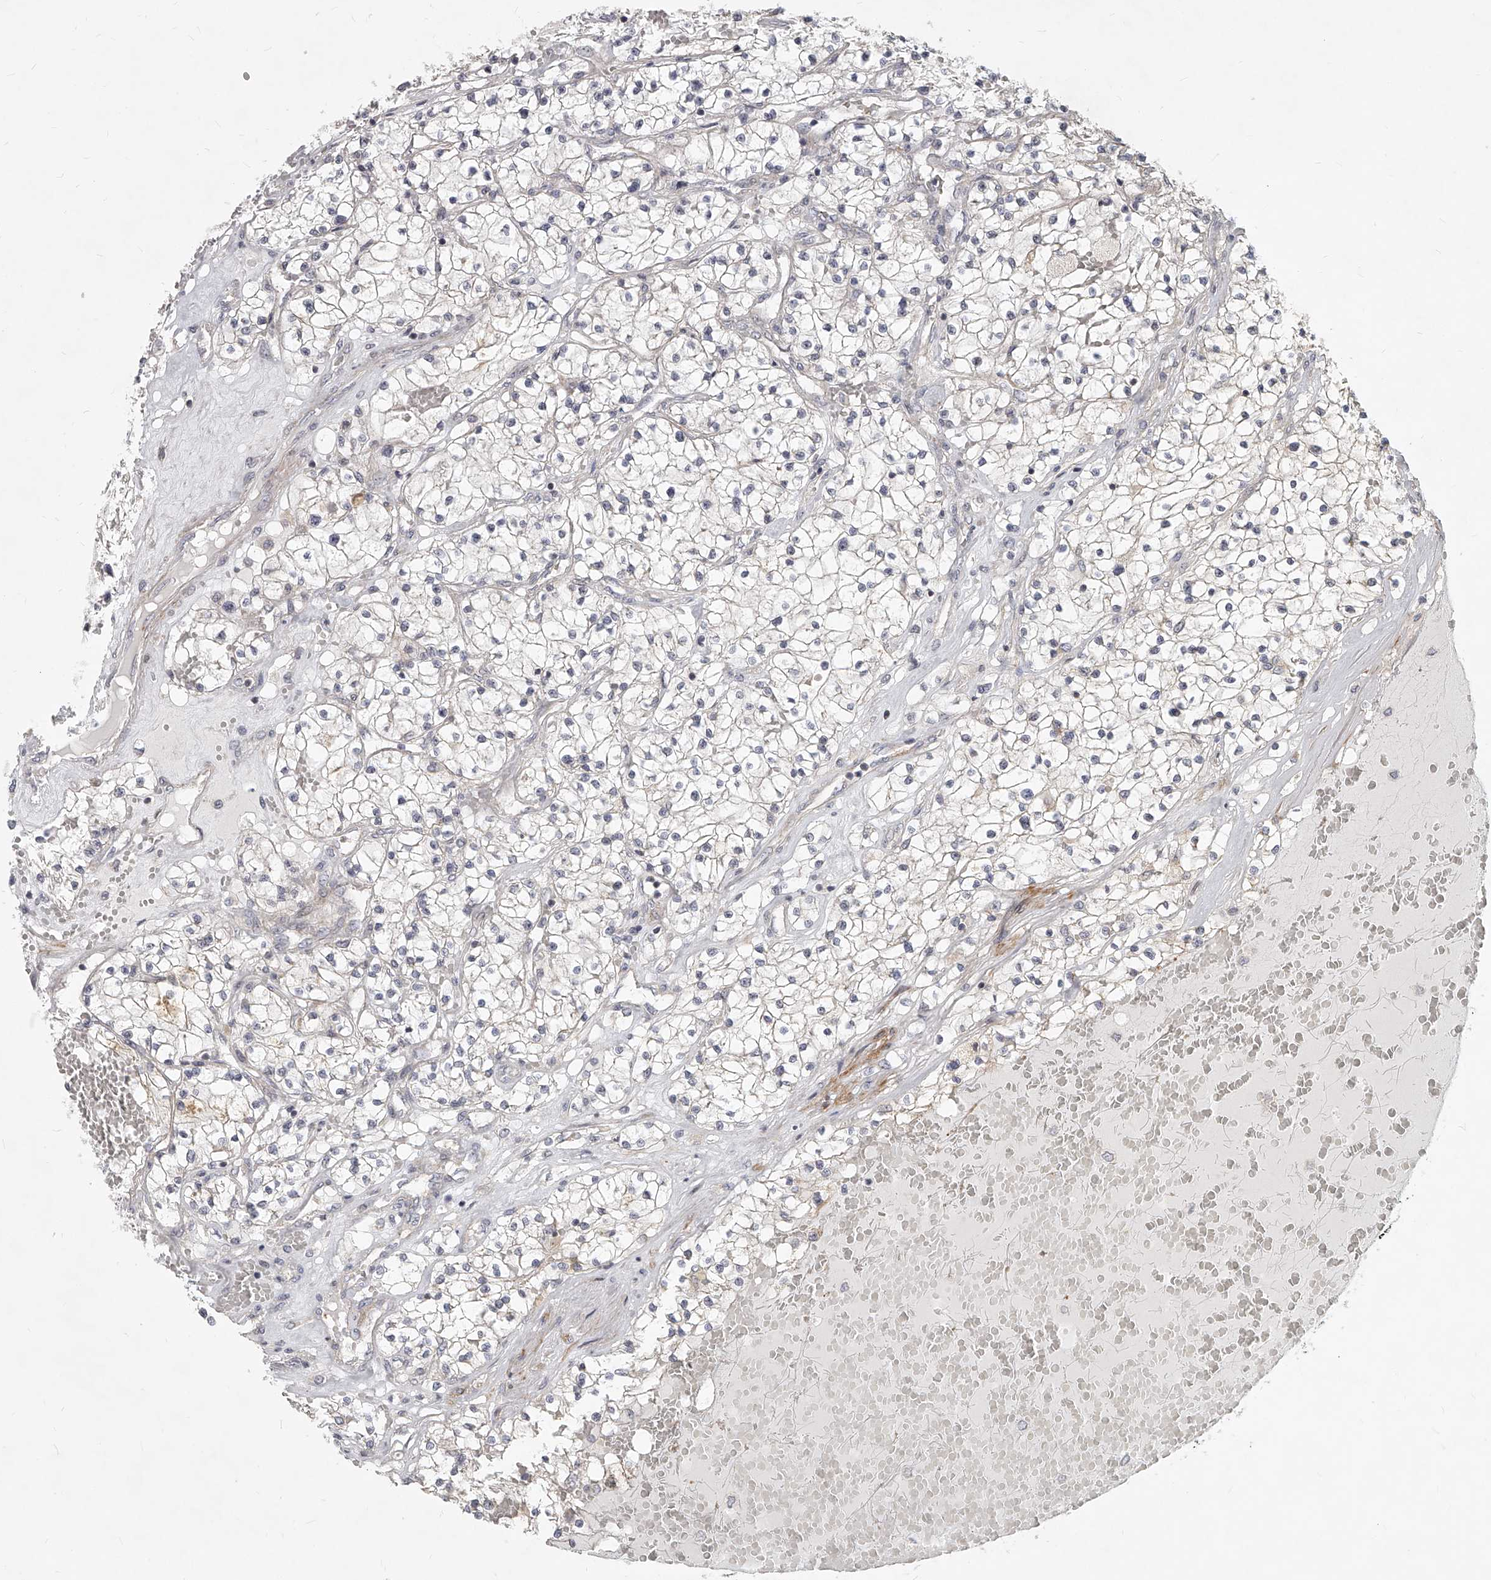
{"staining": {"intensity": "negative", "quantity": "none", "location": "none"}, "tissue": "renal cancer", "cell_type": "Tumor cells", "image_type": "cancer", "snomed": [{"axis": "morphology", "description": "Normal tissue, NOS"}, {"axis": "morphology", "description": "Adenocarcinoma, NOS"}, {"axis": "topography", "description": "Kidney"}], "caption": "The immunohistochemistry photomicrograph has no significant staining in tumor cells of adenocarcinoma (renal) tissue.", "gene": "SLC37A1", "patient": {"sex": "male", "age": 68}}